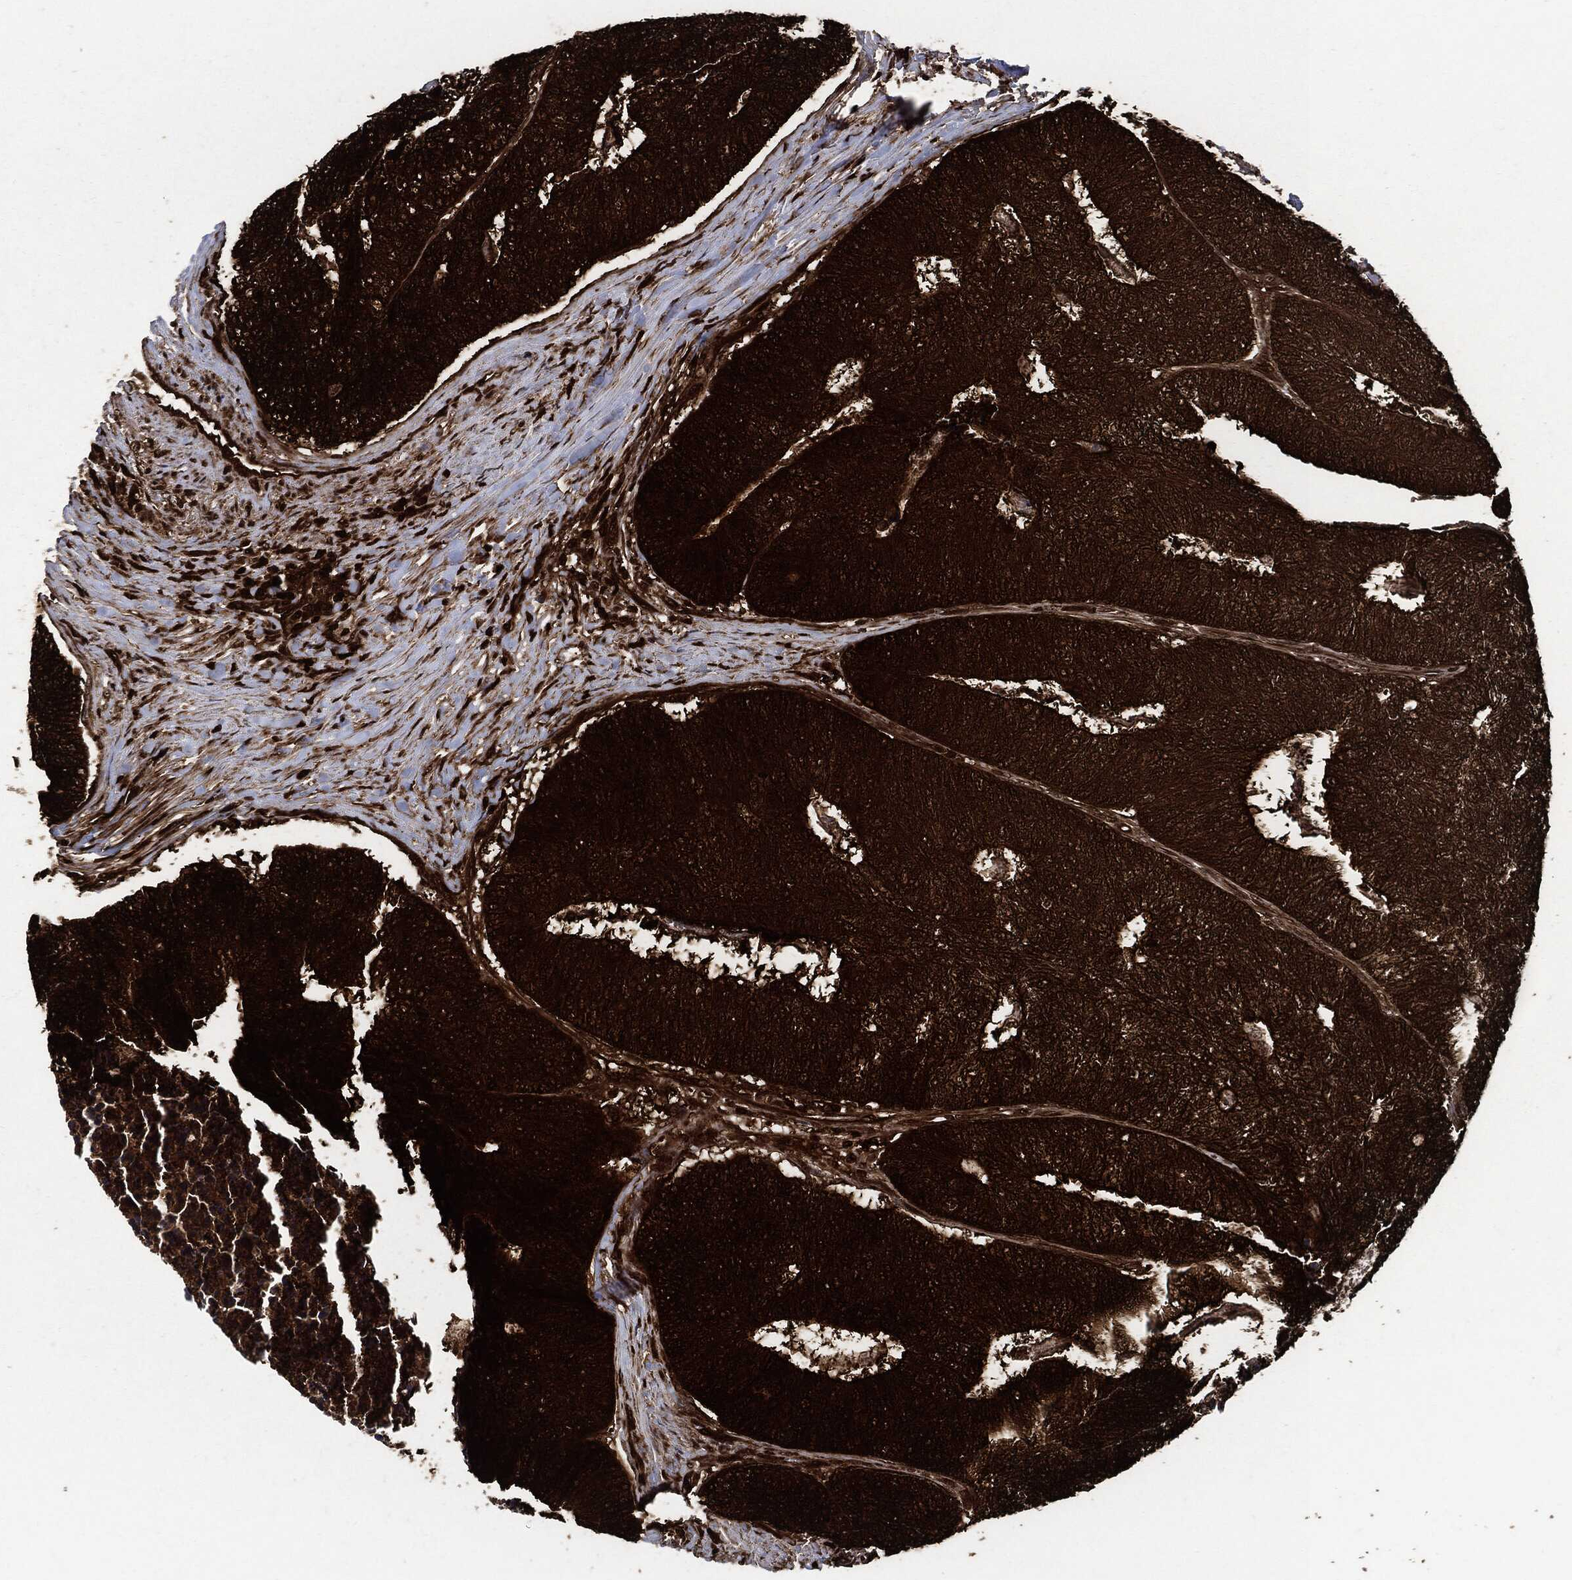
{"staining": {"intensity": "strong", "quantity": ">75%", "location": "cytoplasmic/membranous"}, "tissue": "colorectal cancer", "cell_type": "Tumor cells", "image_type": "cancer", "snomed": [{"axis": "morphology", "description": "Adenocarcinoma, NOS"}, {"axis": "topography", "description": "Colon"}], "caption": "An immunohistochemistry (IHC) micrograph of neoplastic tissue is shown. Protein staining in brown highlights strong cytoplasmic/membranous positivity in colorectal adenocarcinoma within tumor cells.", "gene": "YWHAB", "patient": {"sex": "female", "age": 67}}